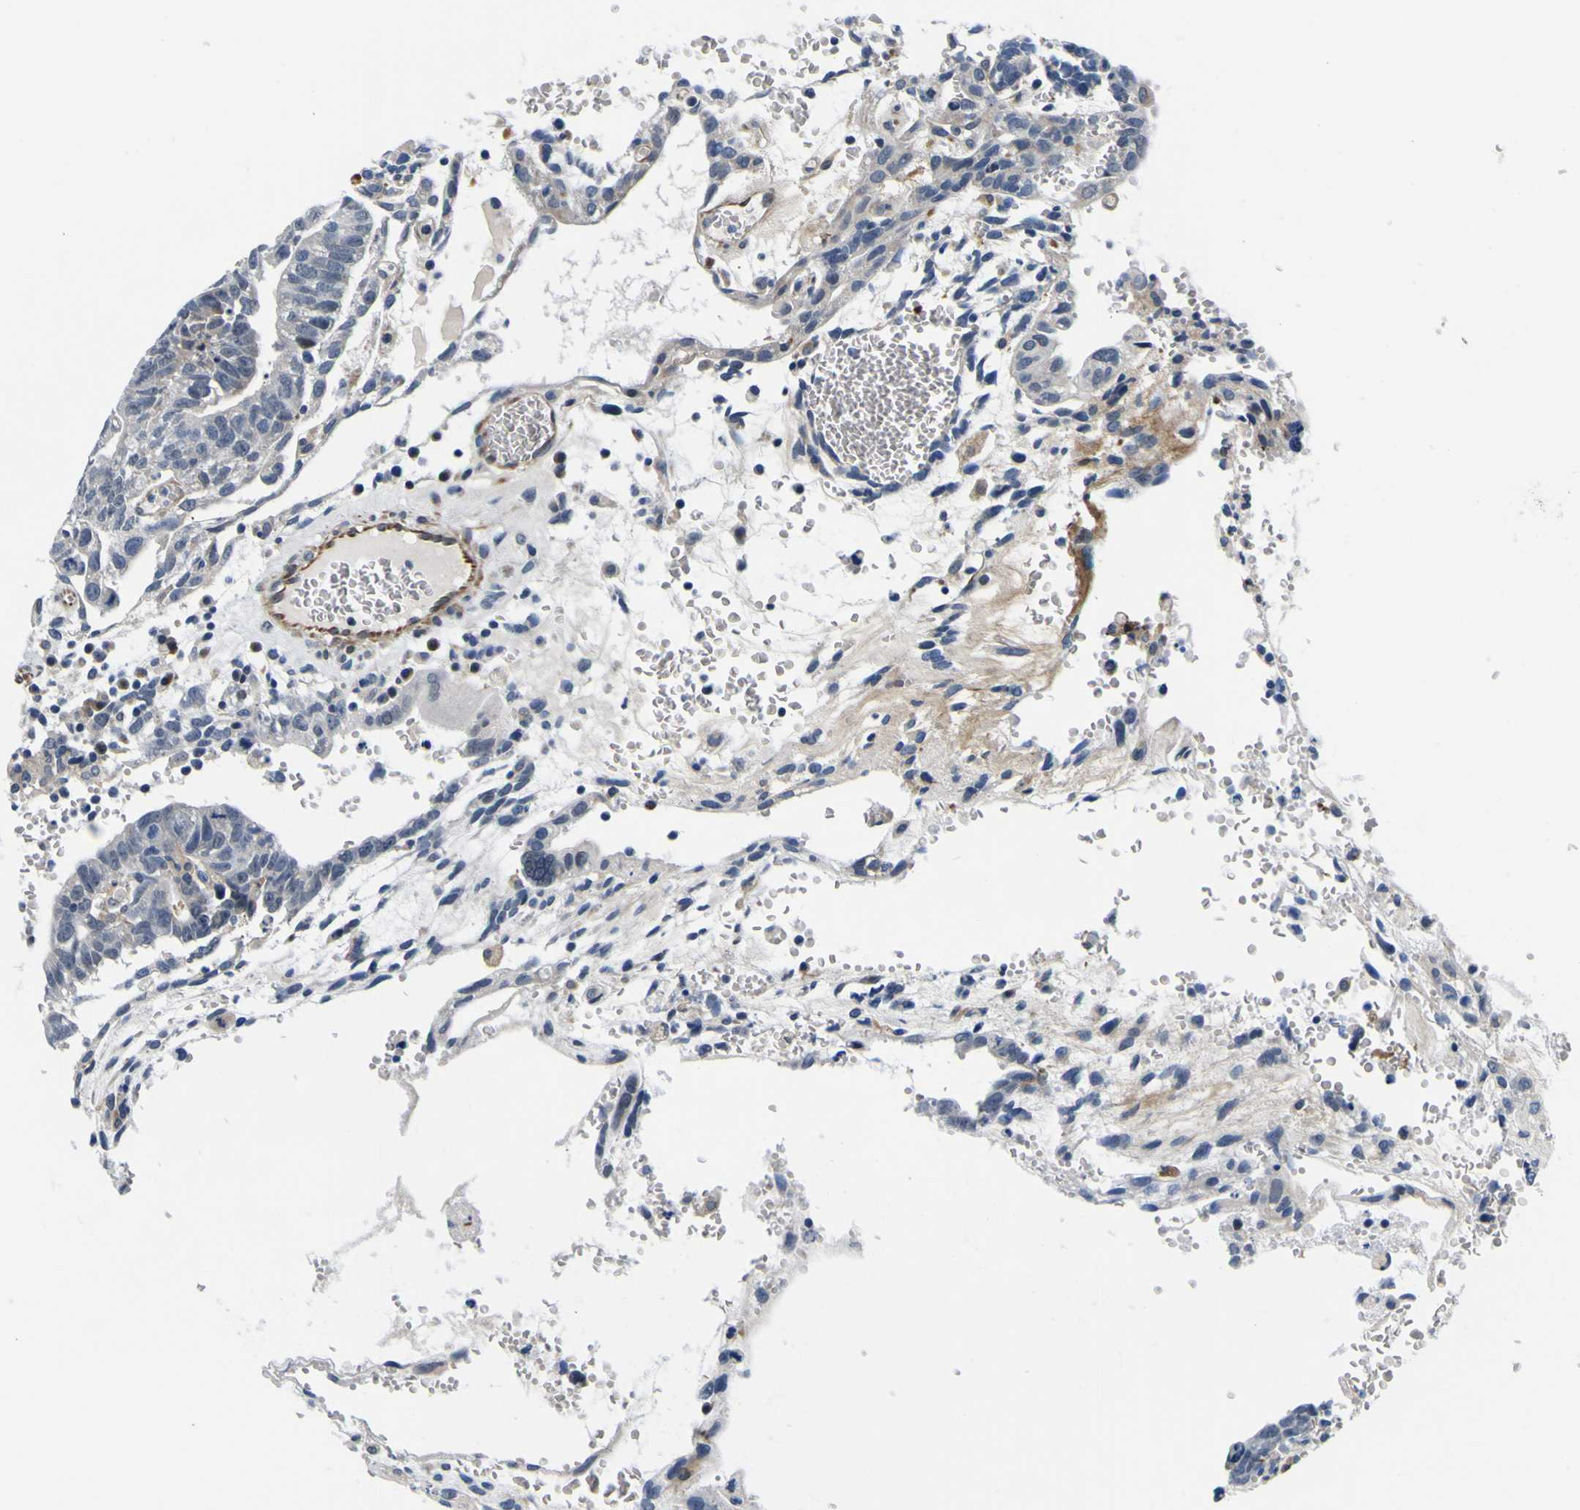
{"staining": {"intensity": "negative", "quantity": "none", "location": "none"}, "tissue": "testis cancer", "cell_type": "Tumor cells", "image_type": "cancer", "snomed": [{"axis": "morphology", "description": "Seminoma, NOS"}, {"axis": "morphology", "description": "Carcinoma, Embryonal, NOS"}, {"axis": "topography", "description": "Testis"}], "caption": "This is an IHC histopathology image of human testis cancer. There is no positivity in tumor cells.", "gene": "POSTN", "patient": {"sex": "male", "age": 52}}